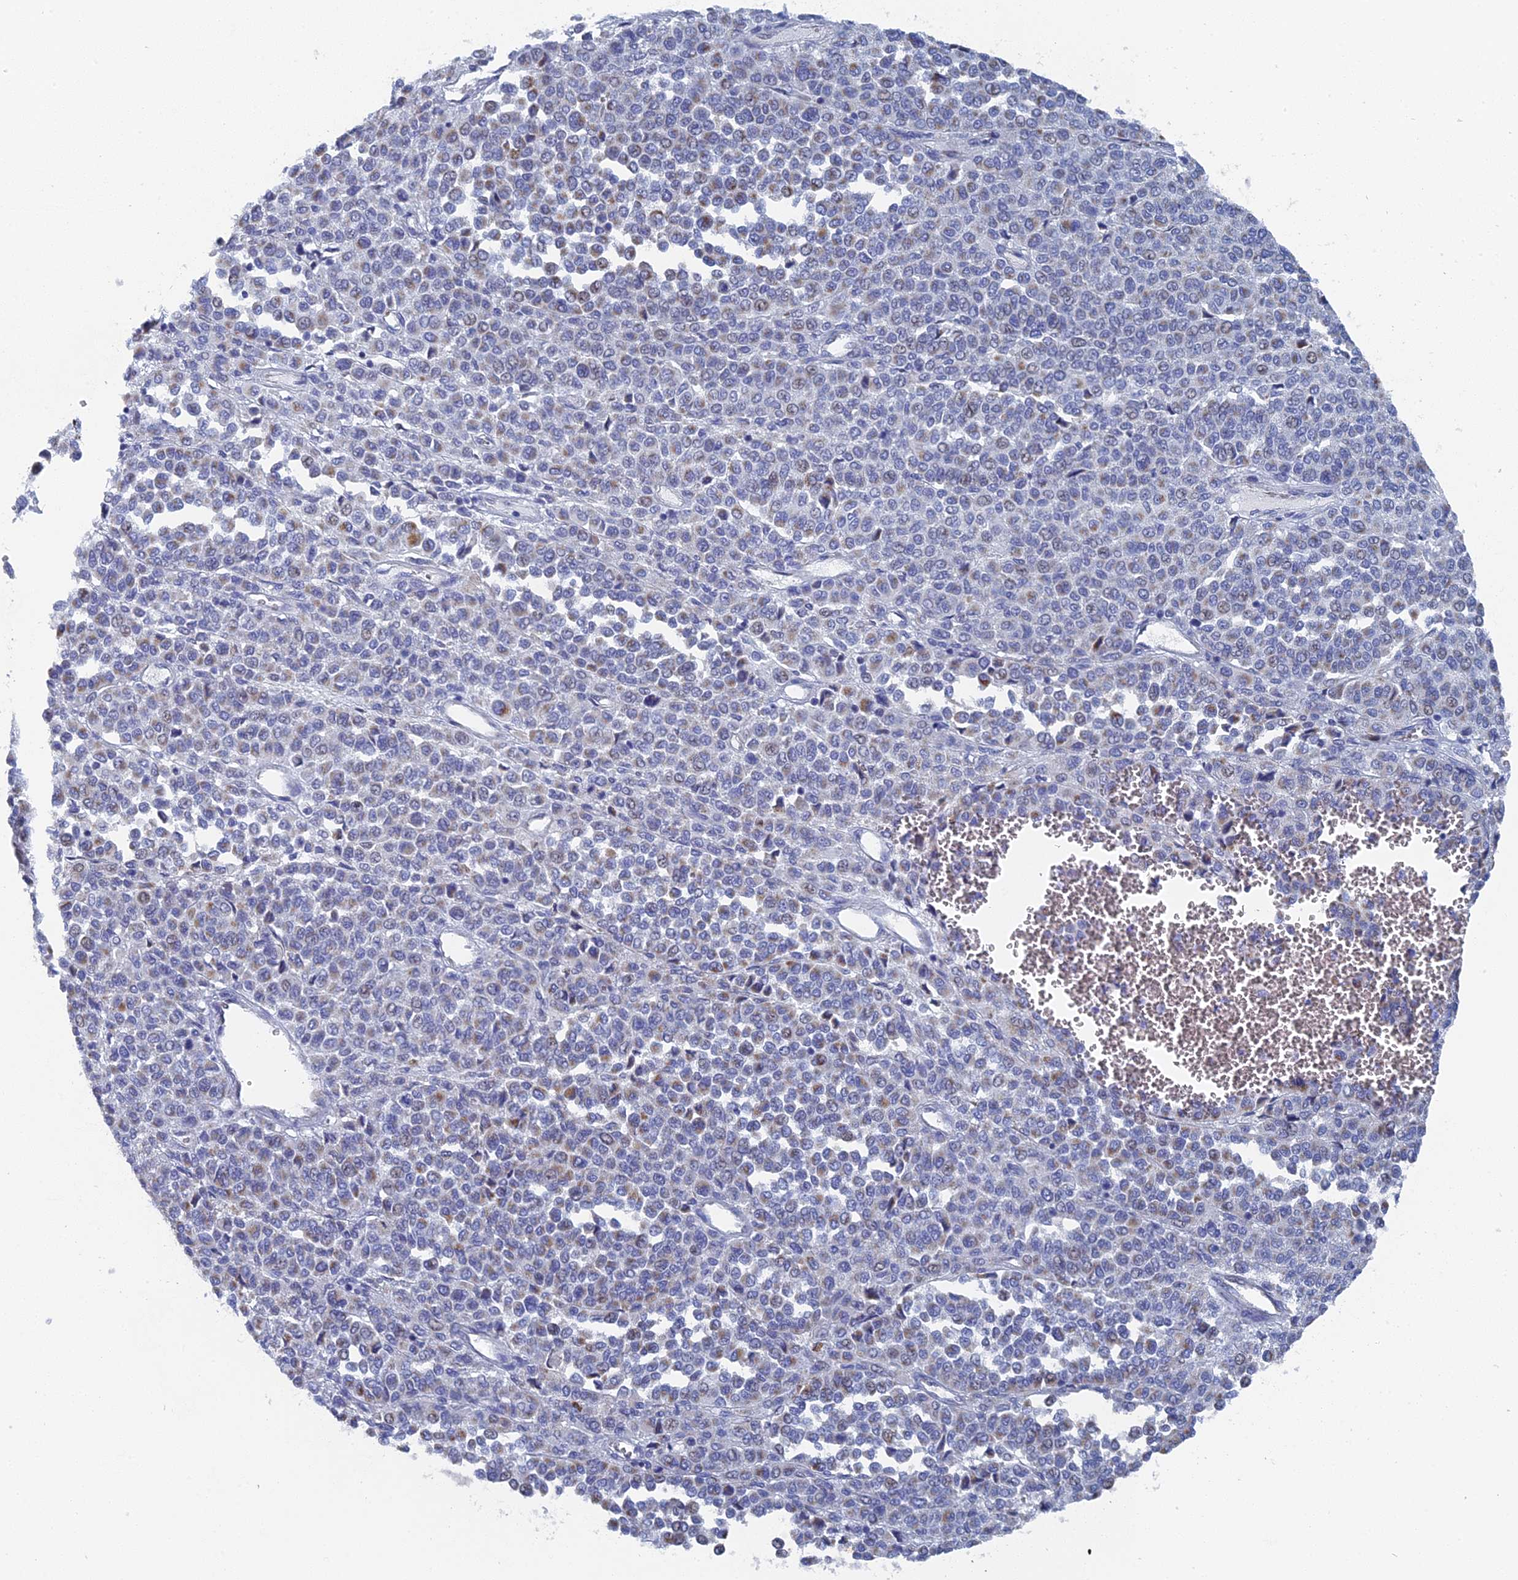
{"staining": {"intensity": "weak", "quantity": "25%-75%", "location": "cytoplasmic/membranous"}, "tissue": "melanoma", "cell_type": "Tumor cells", "image_type": "cancer", "snomed": [{"axis": "morphology", "description": "Malignant melanoma, Metastatic site"}, {"axis": "topography", "description": "Pancreas"}], "caption": "Tumor cells show low levels of weak cytoplasmic/membranous staining in about 25%-75% of cells in melanoma.", "gene": "HIGD1A", "patient": {"sex": "female", "age": 30}}